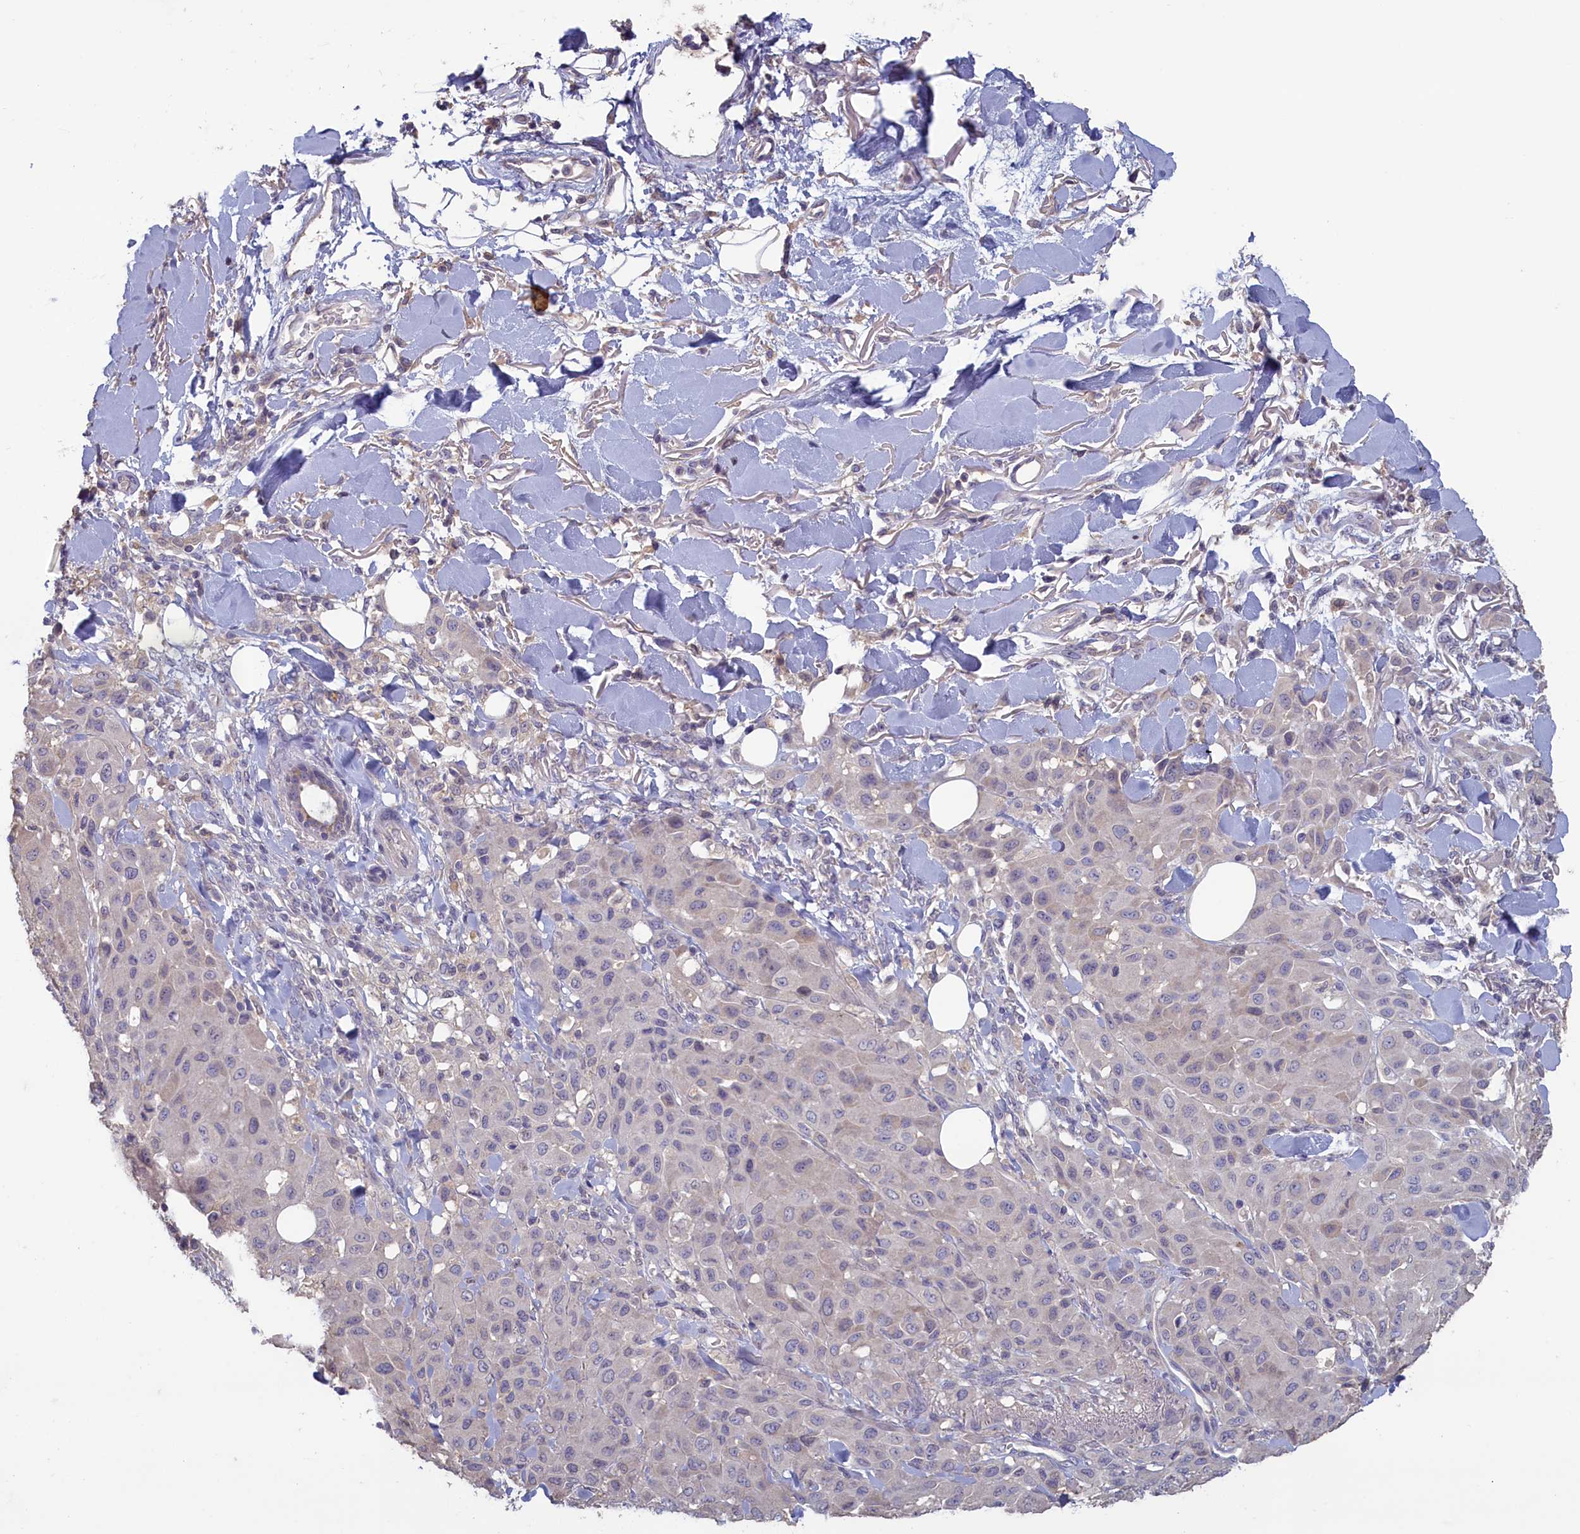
{"staining": {"intensity": "negative", "quantity": "none", "location": "none"}, "tissue": "melanoma", "cell_type": "Tumor cells", "image_type": "cancer", "snomed": [{"axis": "morphology", "description": "Malignant melanoma, Metastatic site"}, {"axis": "topography", "description": "Skin"}], "caption": "DAB (3,3'-diaminobenzidine) immunohistochemical staining of malignant melanoma (metastatic site) displays no significant positivity in tumor cells. Nuclei are stained in blue.", "gene": "ATF7IP2", "patient": {"sex": "female", "age": 81}}